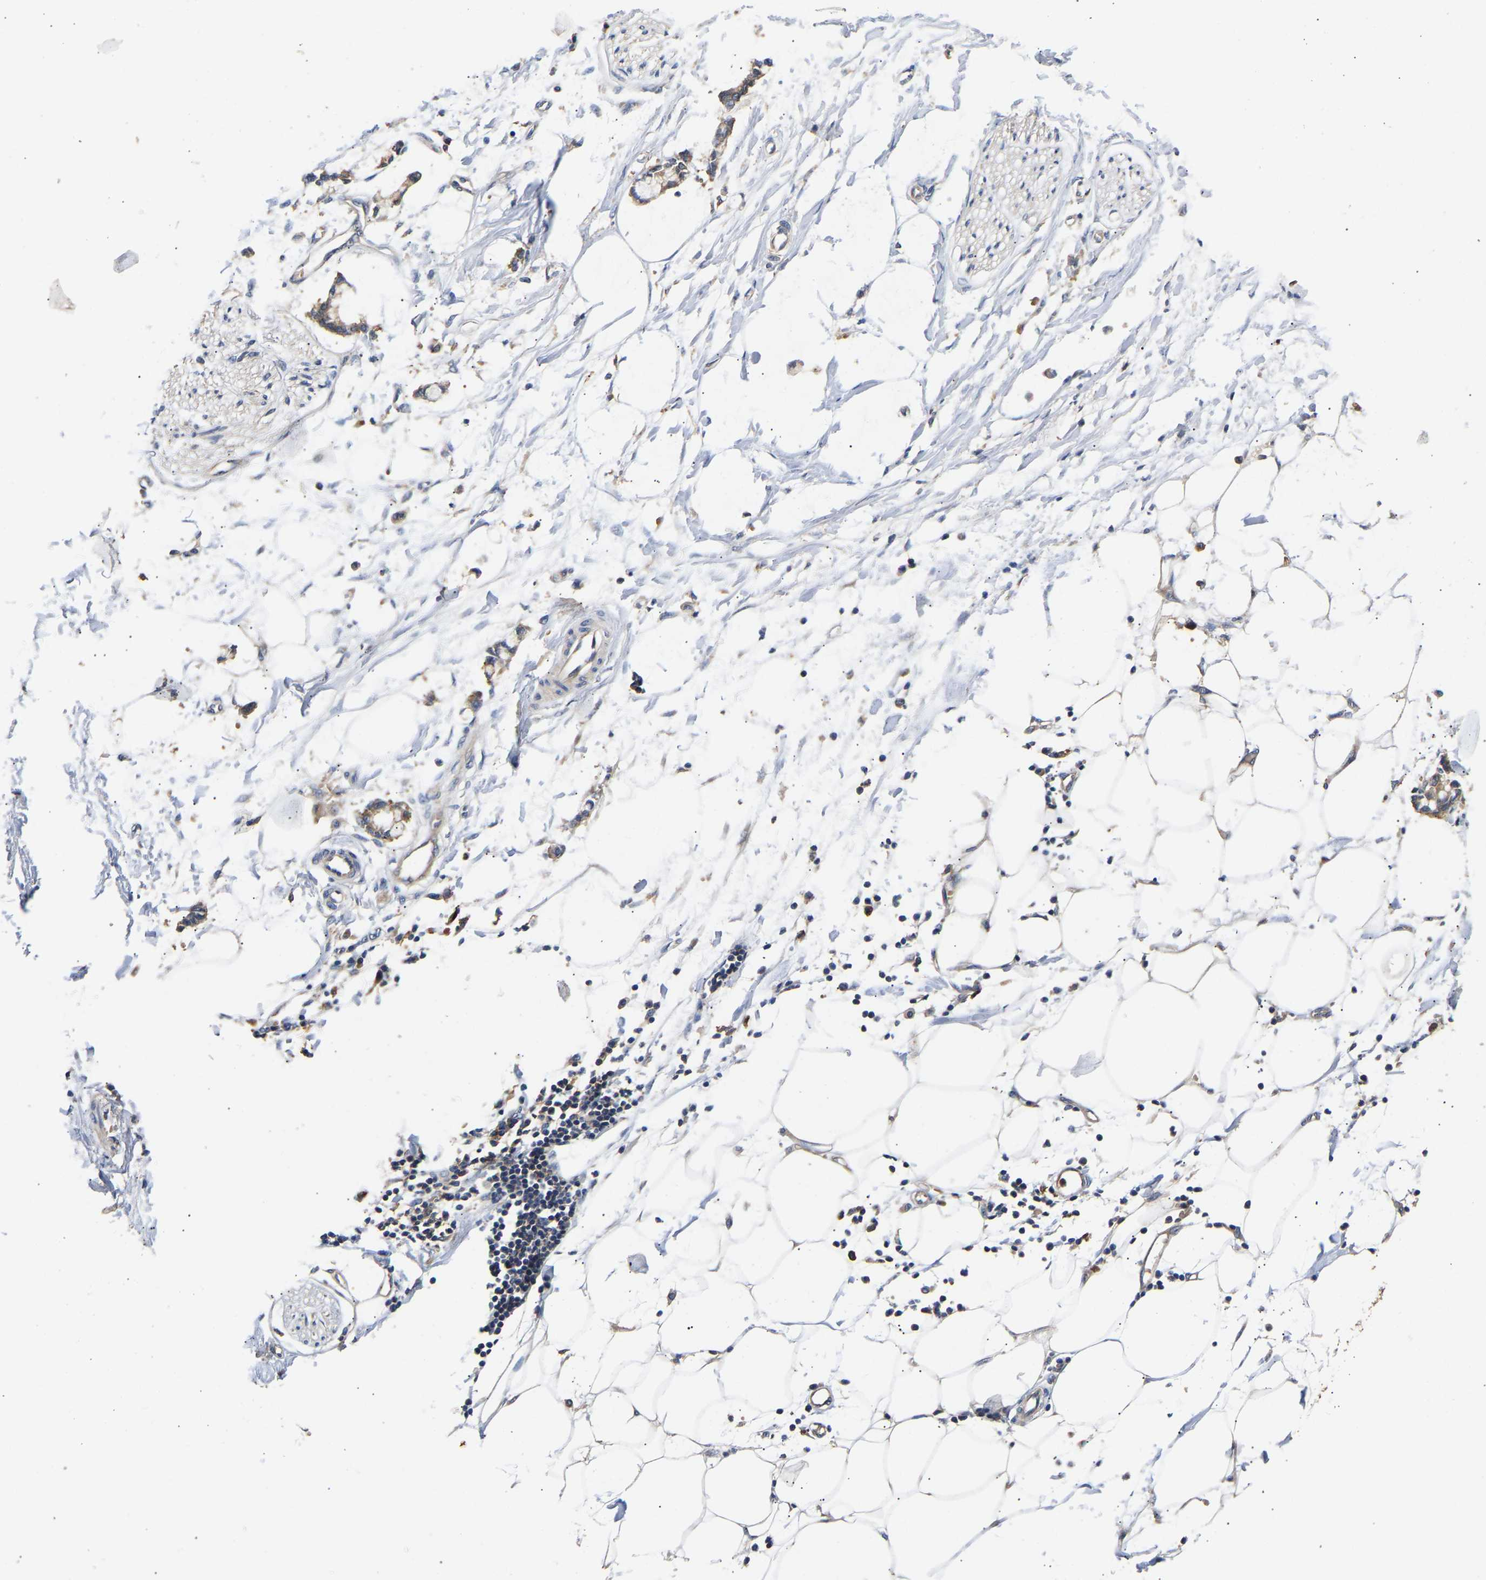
{"staining": {"intensity": "weak", "quantity": ">75%", "location": "cytoplasmic/membranous"}, "tissue": "adipose tissue", "cell_type": "Adipocytes", "image_type": "normal", "snomed": [{"axis": "morphology", "description": "Normal tissue, NOS"}, {"axis": "morphology", "description": "Adenocarcinoma, NOS"}, {"axis": "topography", "description": "Colon"}, {"axis": "topography", "description": "Peripheral nerve tissue"}], "caption": "This image demonstrates benign adipose tissue stained with immunohistochemistry (IHC) to label a protein in brown. The cytoplasmic/membranous of adipocytes show weak positivity for the protein. Nuclei are counter-stained blue.", "gene": "LRBA", "patient": {"sex": "male", "age": 14}}